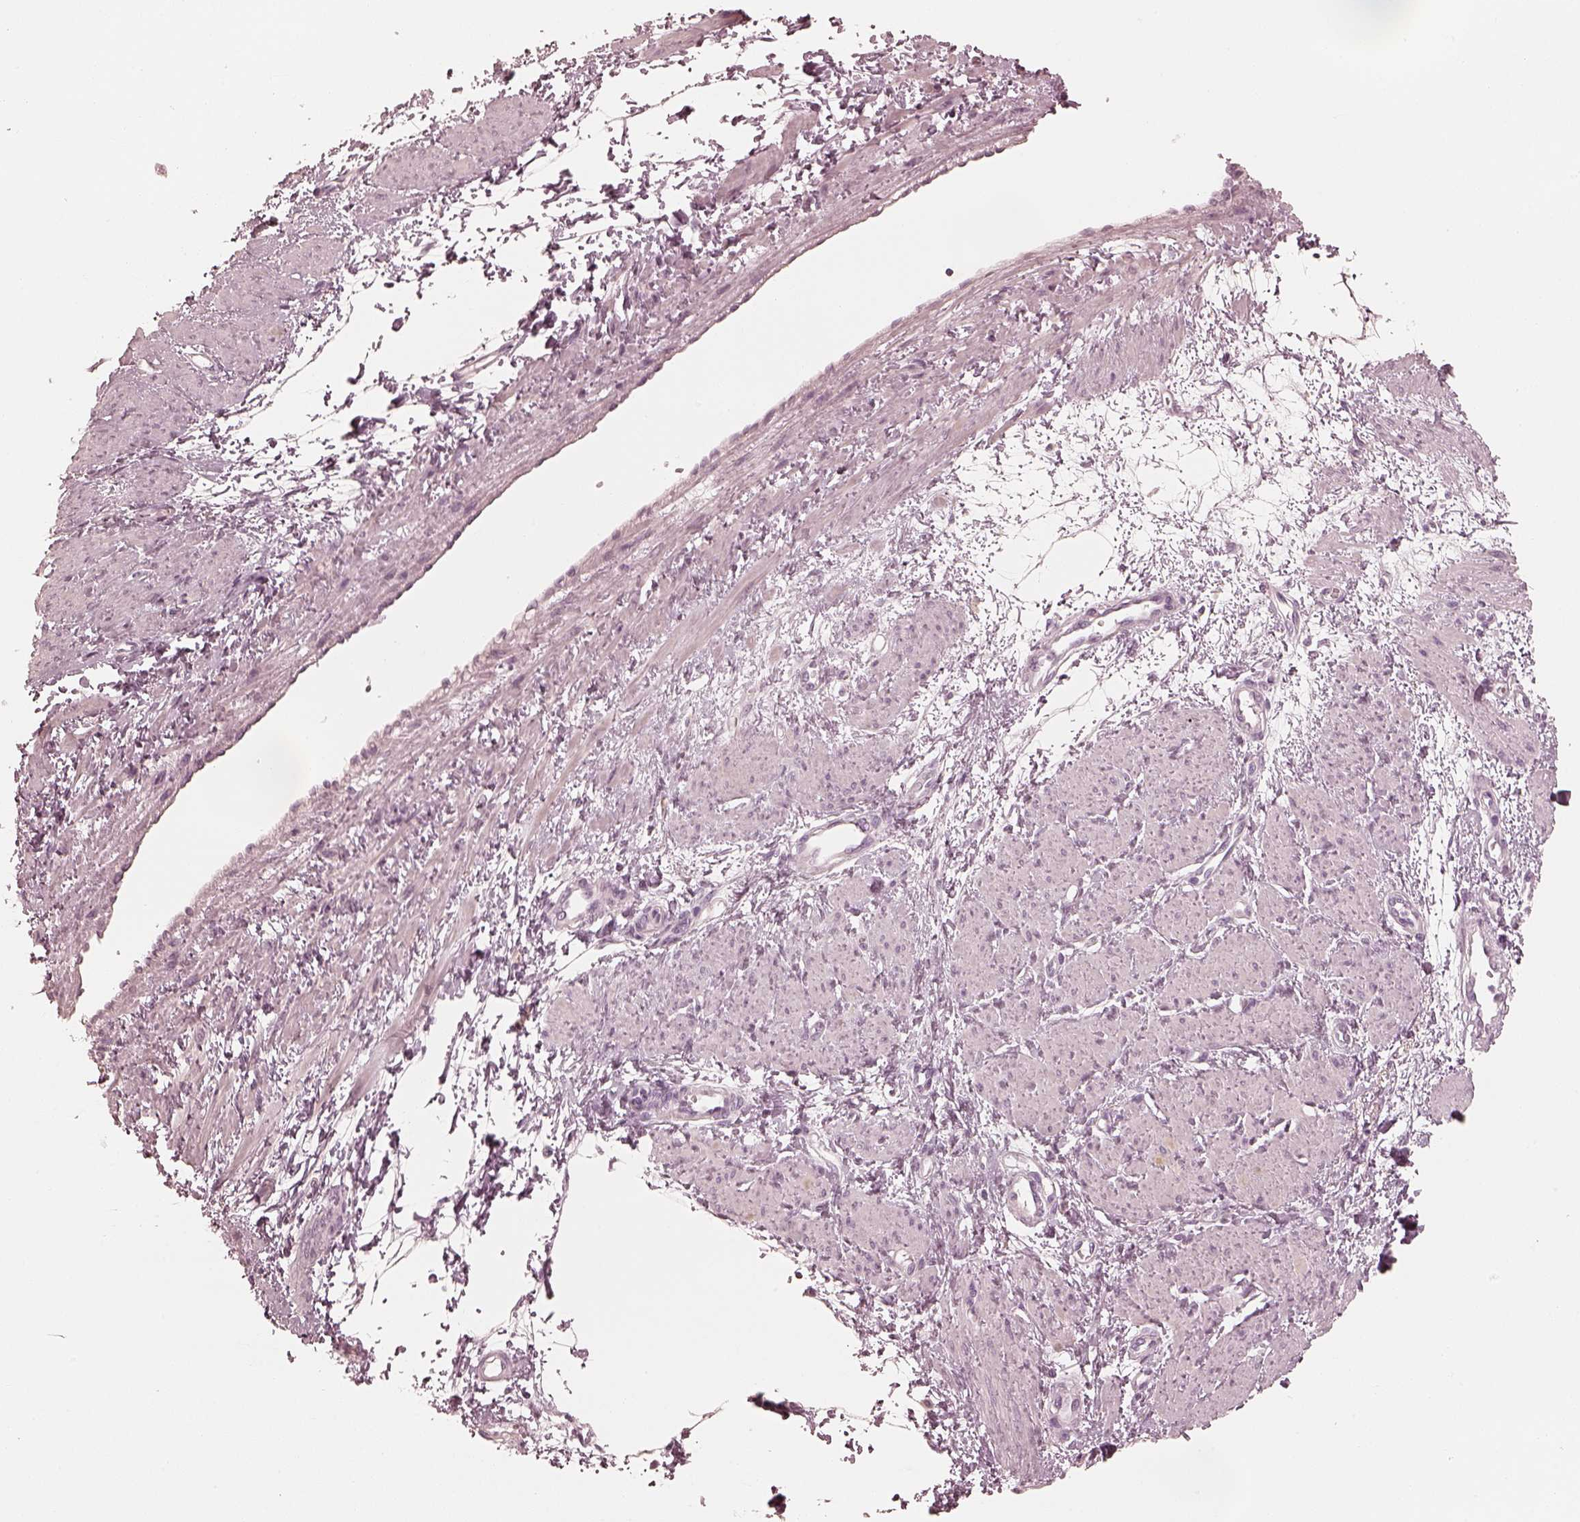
{"staining": {"intensity": "negative", "quantity": "none", "location": "none"}, "tissue": "smooth muscle", "cell_type": "Smooth muscle cells", "image_type": "normal", "snomed": [{"axis": "morphology", "description": "Normal tissue, NOS"}, {"axis": "topography", "description": "Smooth muscle"}, {"axis": "topography", "description": "Uterus"}], "caption": "The immunohistochemistry (IHC) histopathology image has no significant expression in smooth muscle cells of smooth muscle. (Brightfield microscopy of DAB immunohistochemistry at high magnification).", "gene": "CALR3", "patient": {"sex": "female", "age": 39}}